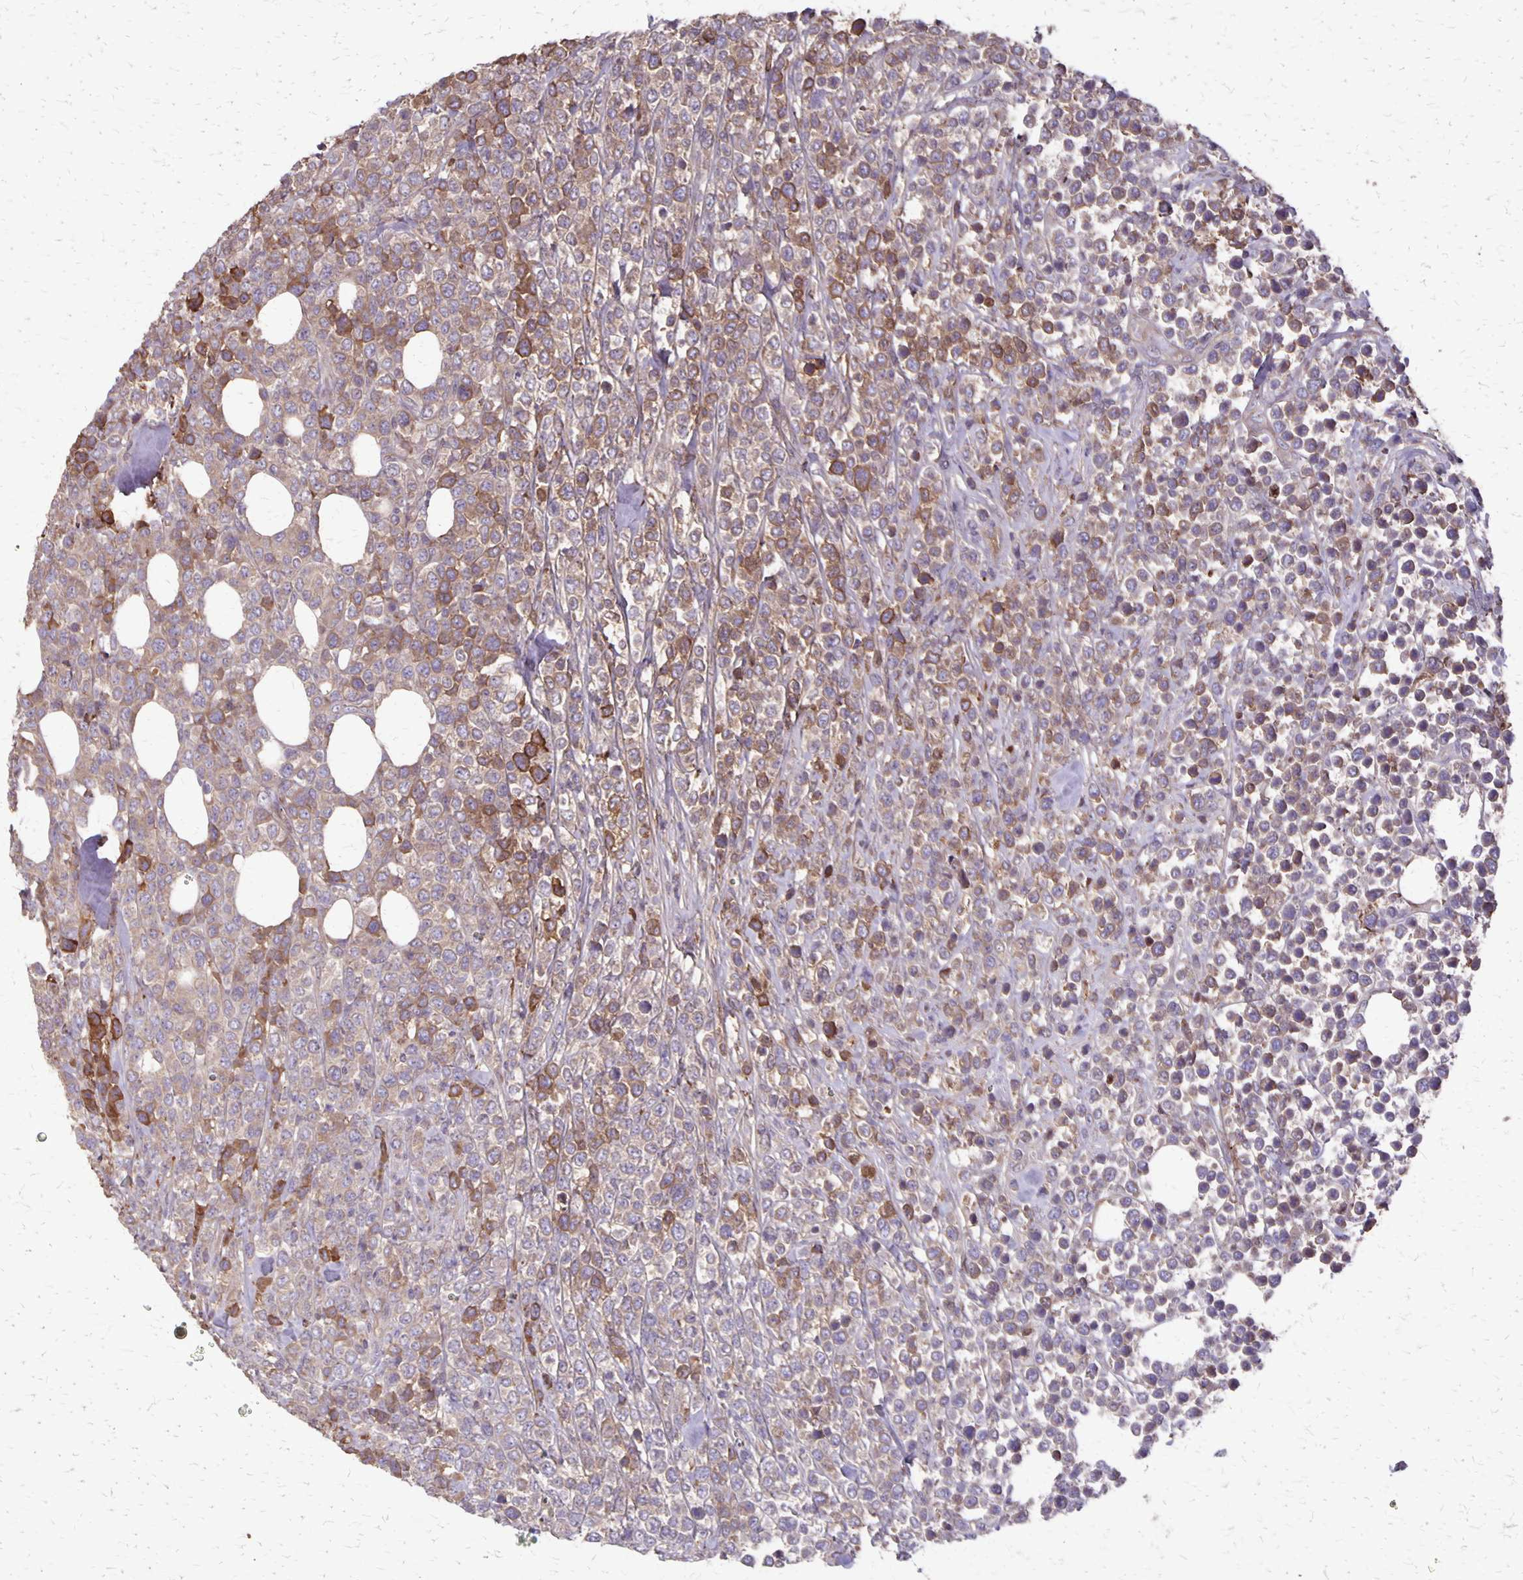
{"staining": {"intensity": "moderate", "quantity": "<25%", "location": "cytoplasmic/membranous"}, "tissue": "lymphoma", "cell_type": "Tumor cells", "image_type": "cancer", "snomed": [{"axis": "morphology", "description": "Malignant lymphoma, non-Hodgkin's type, High grade"}, {"axis": "topography", "description": "Soft tissue"}], "caption": "Protein analysis of lymphoma tissue reveals moderate cytoplasmic/membranous staining in approximately <25% of tumor cells.", "gene": "PROM2", "patient": {"sex": "female", "age": 56}}